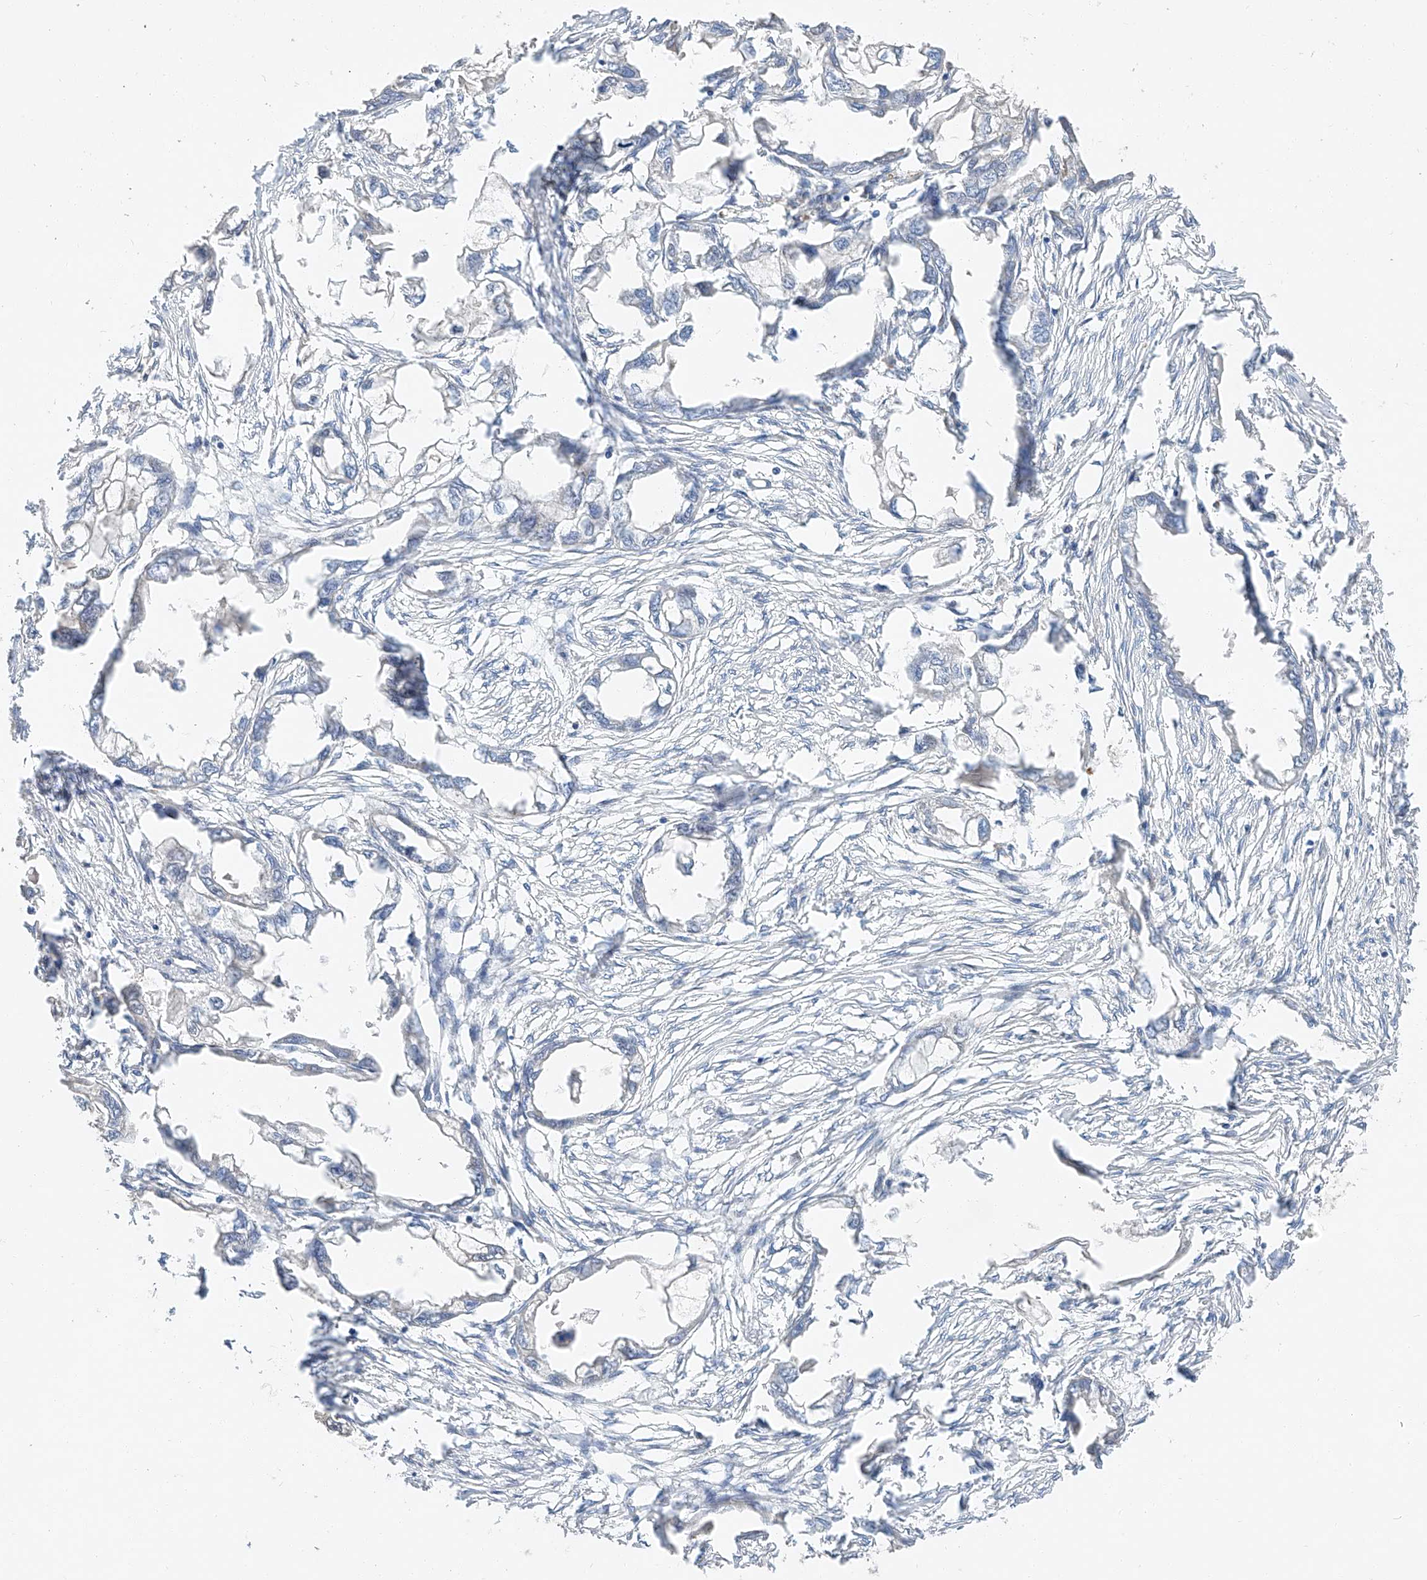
{"staining": {"intensity": "negative", "quantity": "none", "location": "none"}, "tissue": "endometrial cancer", "cell_type": "Tumor cells", "image_type": "cancer", "snomed": [{"axis": "morphology", "description": "Adenocarcinoma, NOS"}, {"axis": "morphology", "description": "Adenocarcinoma, metastatic, NOS"}, {"axis": "topography", "description": "Adipose tissue"}, {"axis": "topography", "description": "Endometrium"}], "caption": "Protein analysis of adenocarcinoma (endometrial) shows no significant staining in tumor cells.", "gene": "RUSC1", "patient": {"sex": "female", "age": 67}}